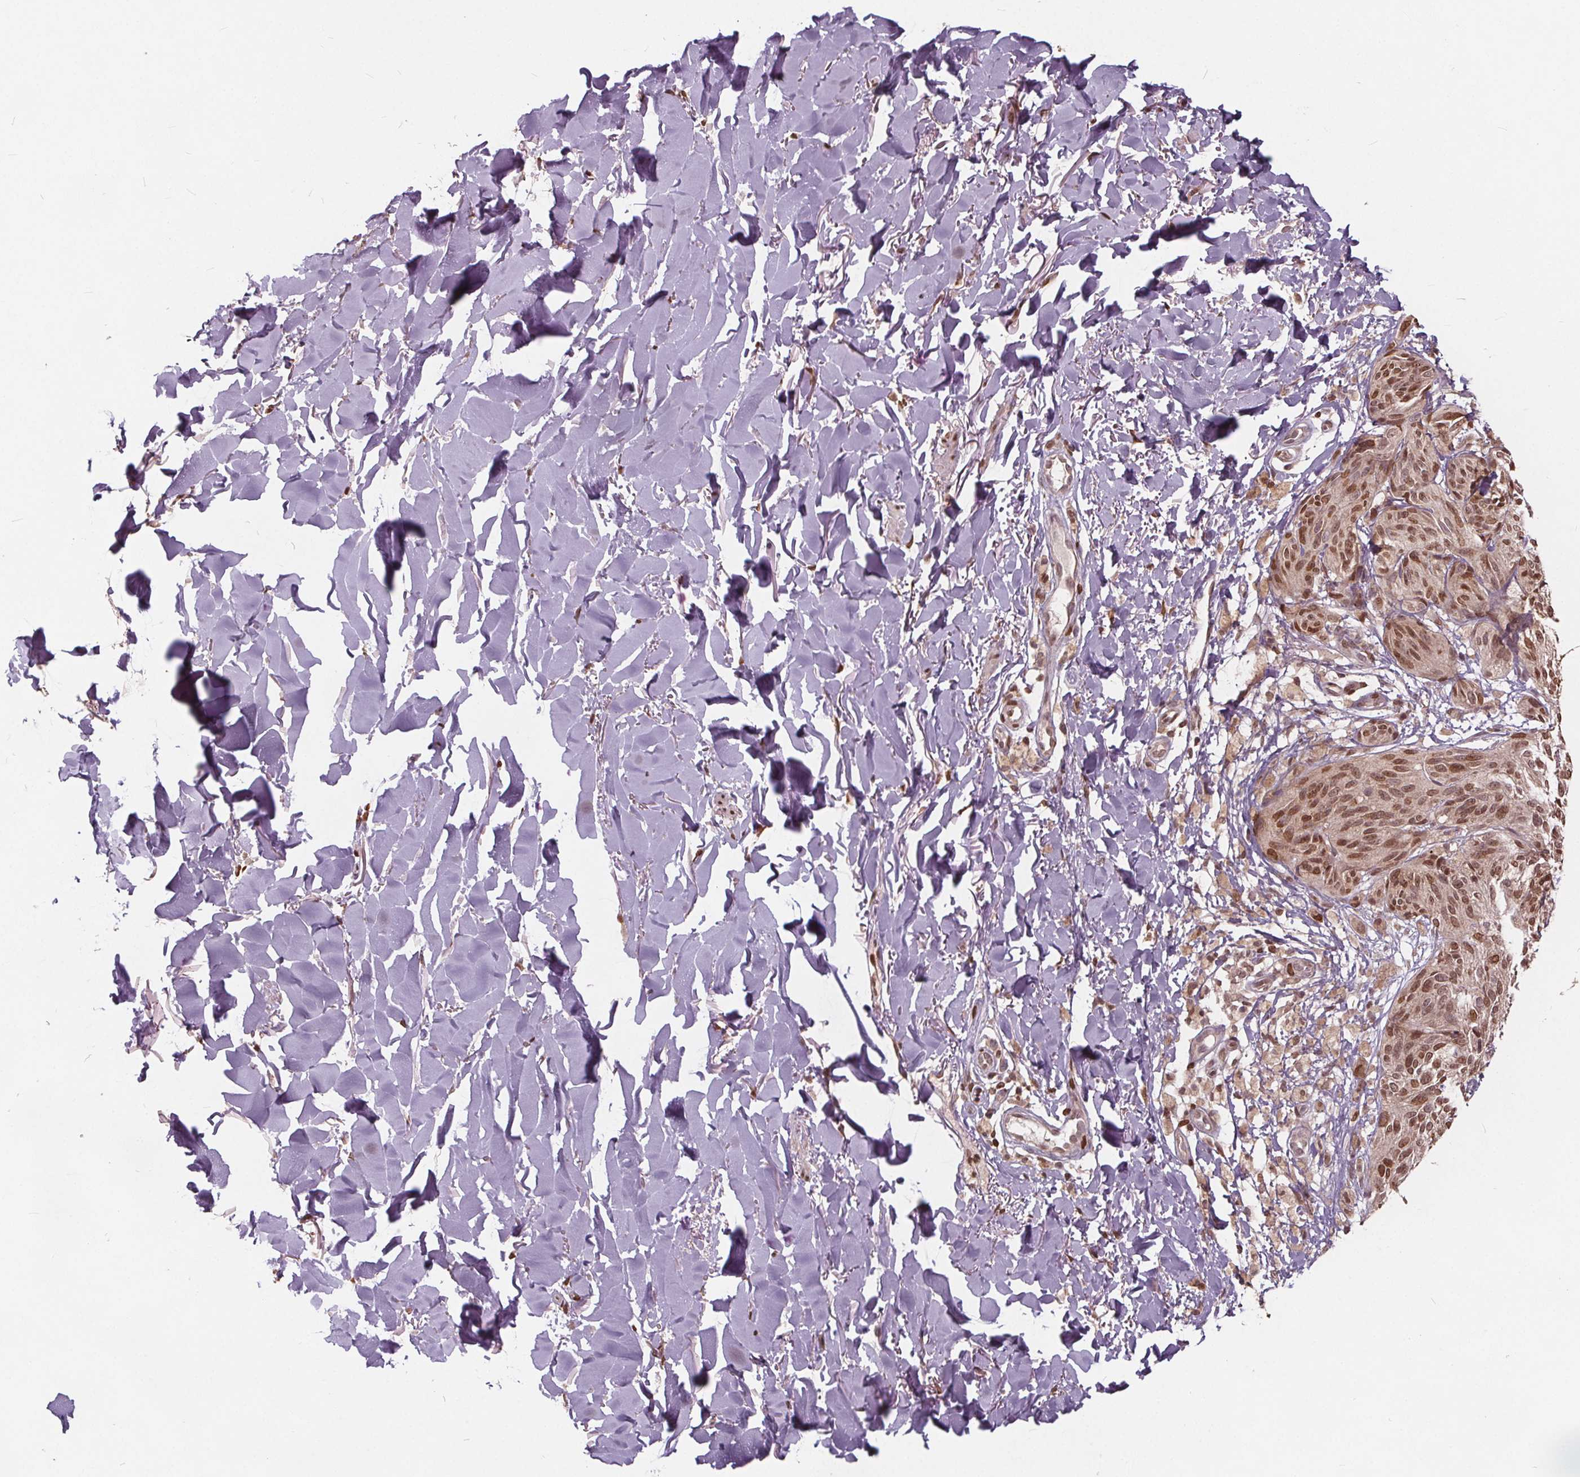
{"staining": {"intensity": "moderate", "quantity": ">75%", "location": "nuclear"}, "tissue": "melanoma", "cell_type": "Tumor cells", "image_type": "cancer", "snomed": [{"axis": "morphology", "description": "Malignant melanoma, NOS"}, {"axis": "topography", "description": "Skin"}], "caption": "Immunohistochemical staining of malignant melanoma reveals moderate nuclear protein positivity in about >75% of tumor cells. (Brightfield microscopy of DAB IHC at high magnification).", "gene": "HIF1AN", "patient": {"sex": "female", "age": 87}}